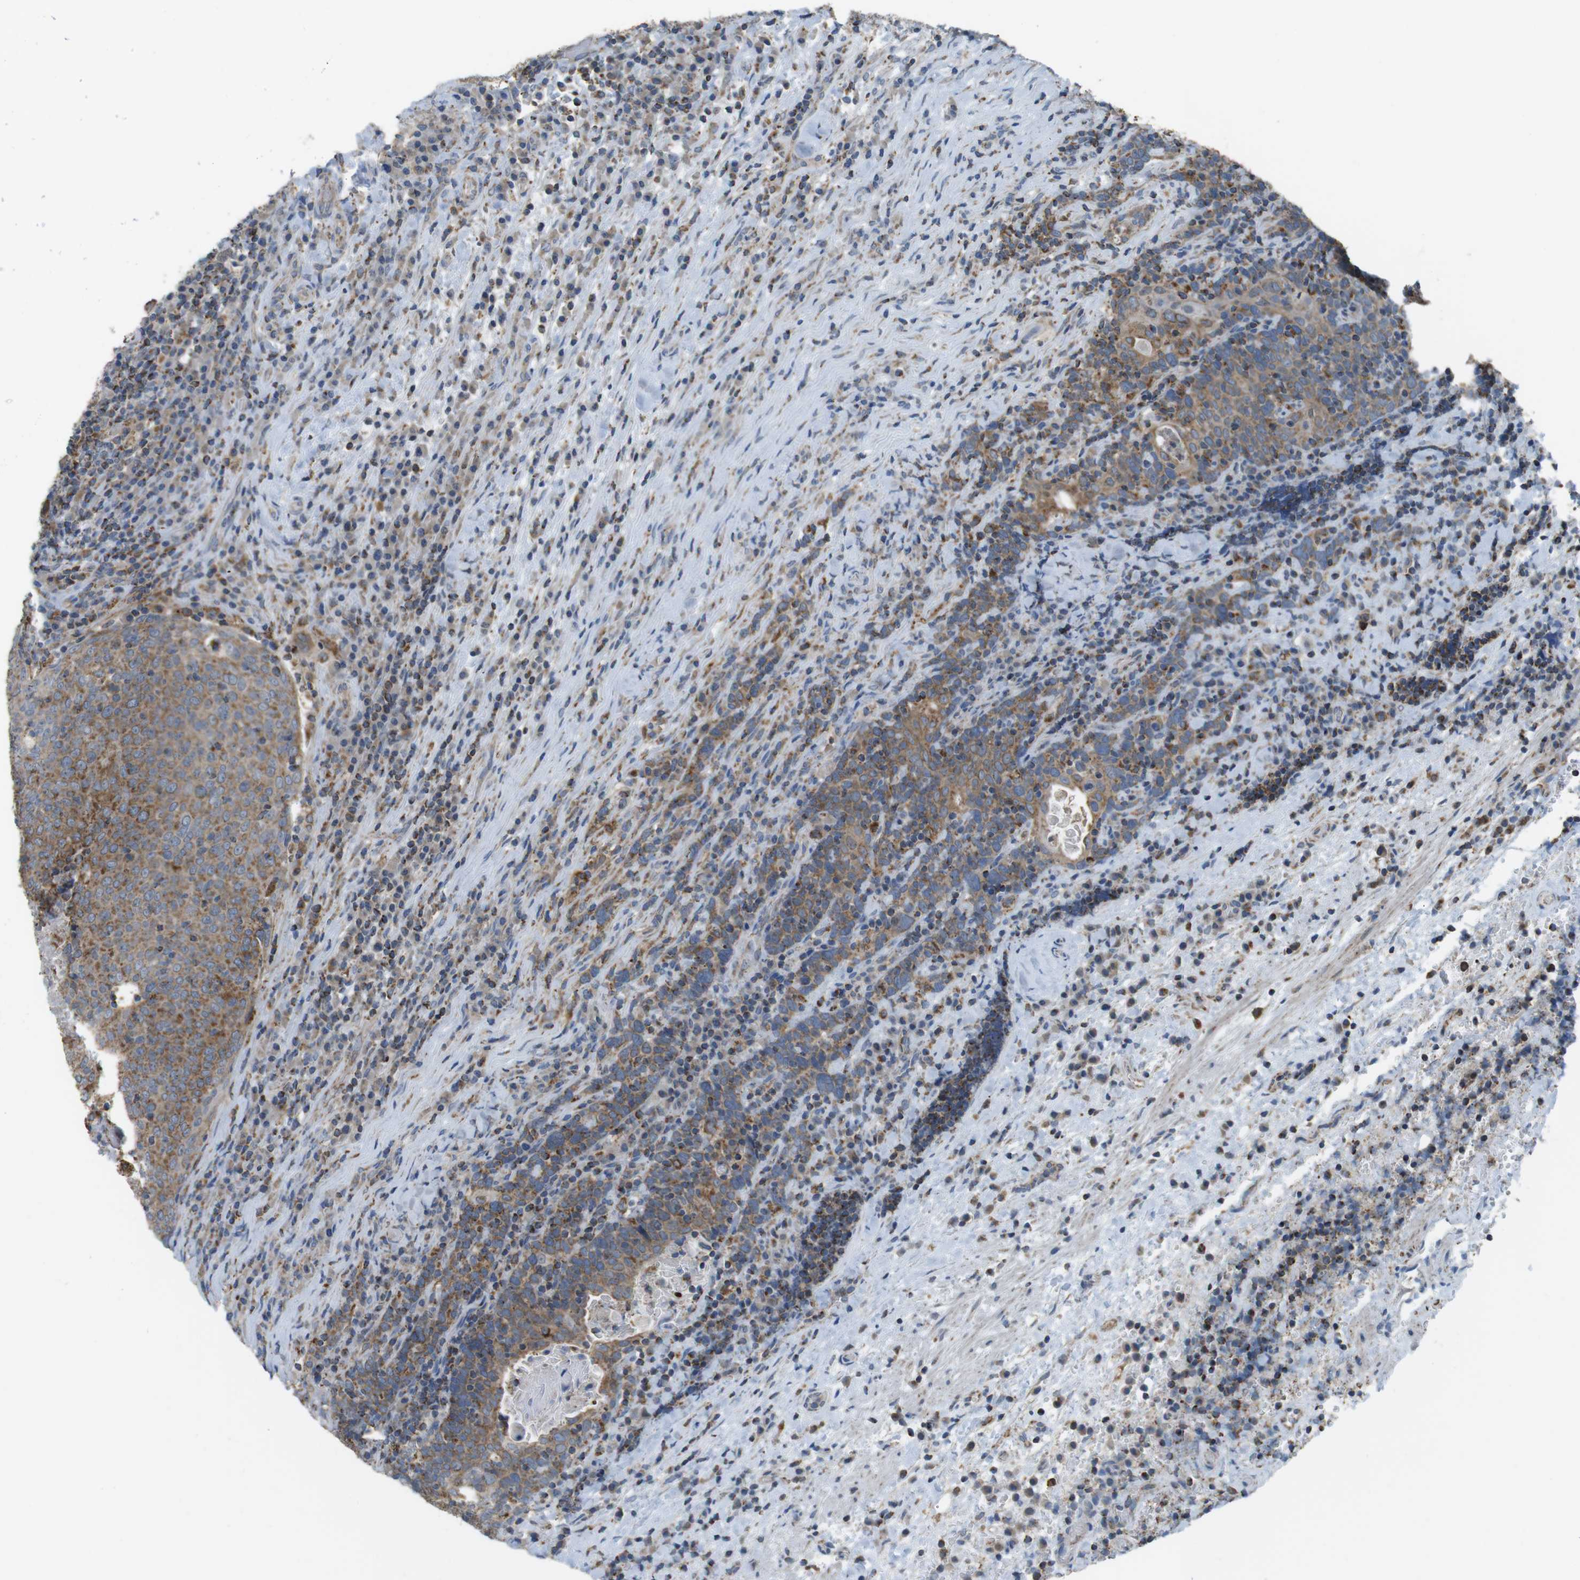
{"staining": {"intensity": "moderate", "quantity": ">75%", "location": "cytoplasmic/membranous"}, "tissue": "head and neck cancer", "cell_type": "Tumor cells", "image_type": "cancer", "snomed": [{"axis": "morphology", "description": "Squamous cell carcinoma, NOS"}, {"axis": "morphology", "description": "Squamous cell carcinoma, metastatic, NOS"}, {"axis": "topography", "description": "Lymph node"}, {"axis": "topography", "description": "Head-Neck"}], "caption": "Head and neck cancer was stained to show a protein in brown. There is medium levels of moderate cytoplasmic/membranous staining in approximately >75% of tumor cells. Nuclei are stained in blue.", "gene": "GRIK2", "patient": {"sex": "male", "age": 62}}